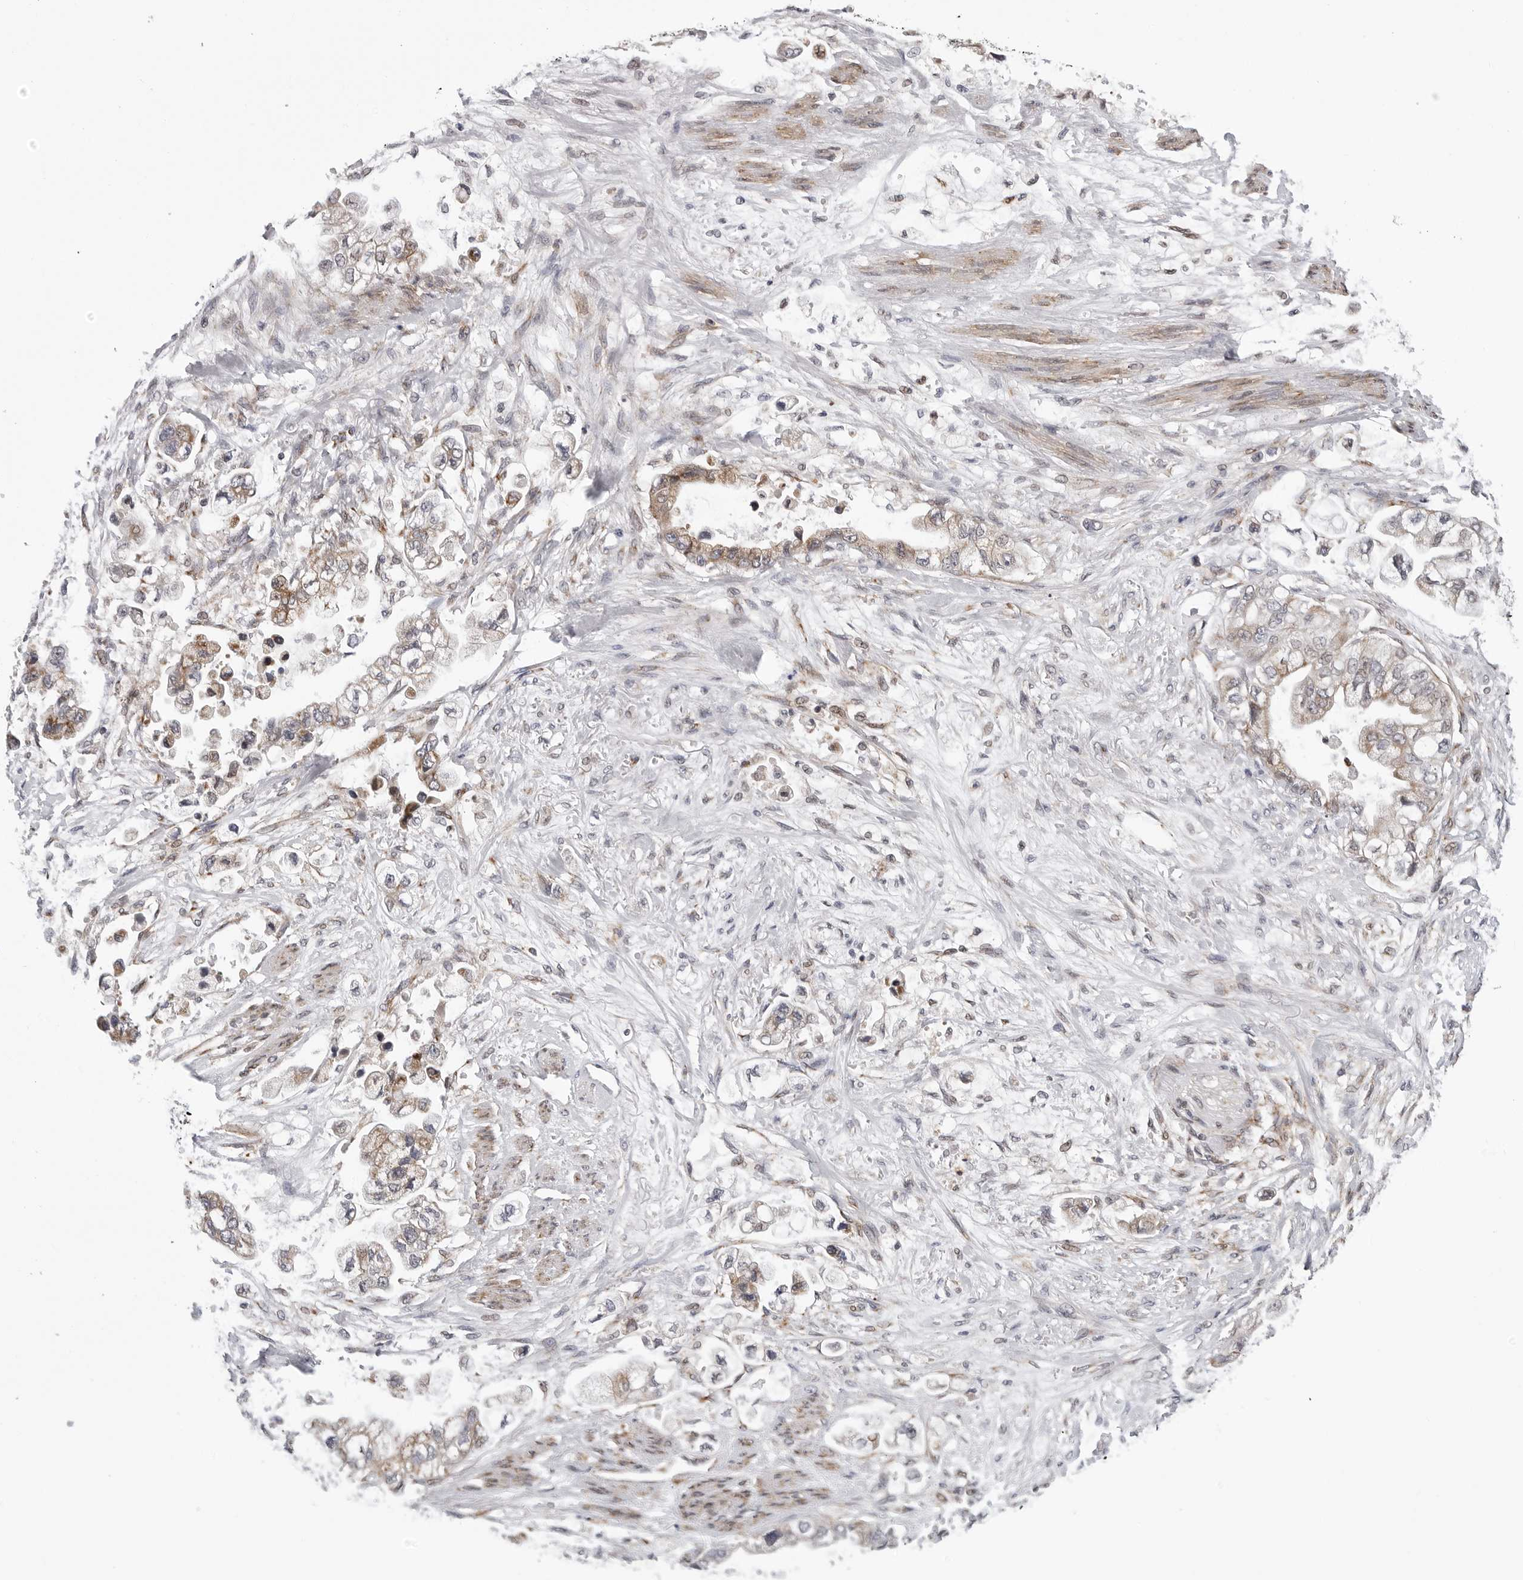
{"staining": {"intensity": "moderate", "quantity": ">75%", "location": "cytoplasmic/membranous"}, "tissue": "stomach cancer", "cell_type": "Tumor cells", "image_type": "cancer", "snomed": [{"axis": "morphology", "description": "Adenocarcinoma, NOS"}, {"axis": "topography", "description": "Stomach"}], "caption": "A brown stain shows moderate cytoplasmic/membranous staining of a protein in stomach adenocarcinoma tumor cells.", "gene": "CDK20", "patient": {"sex": "male", "age": 62}}